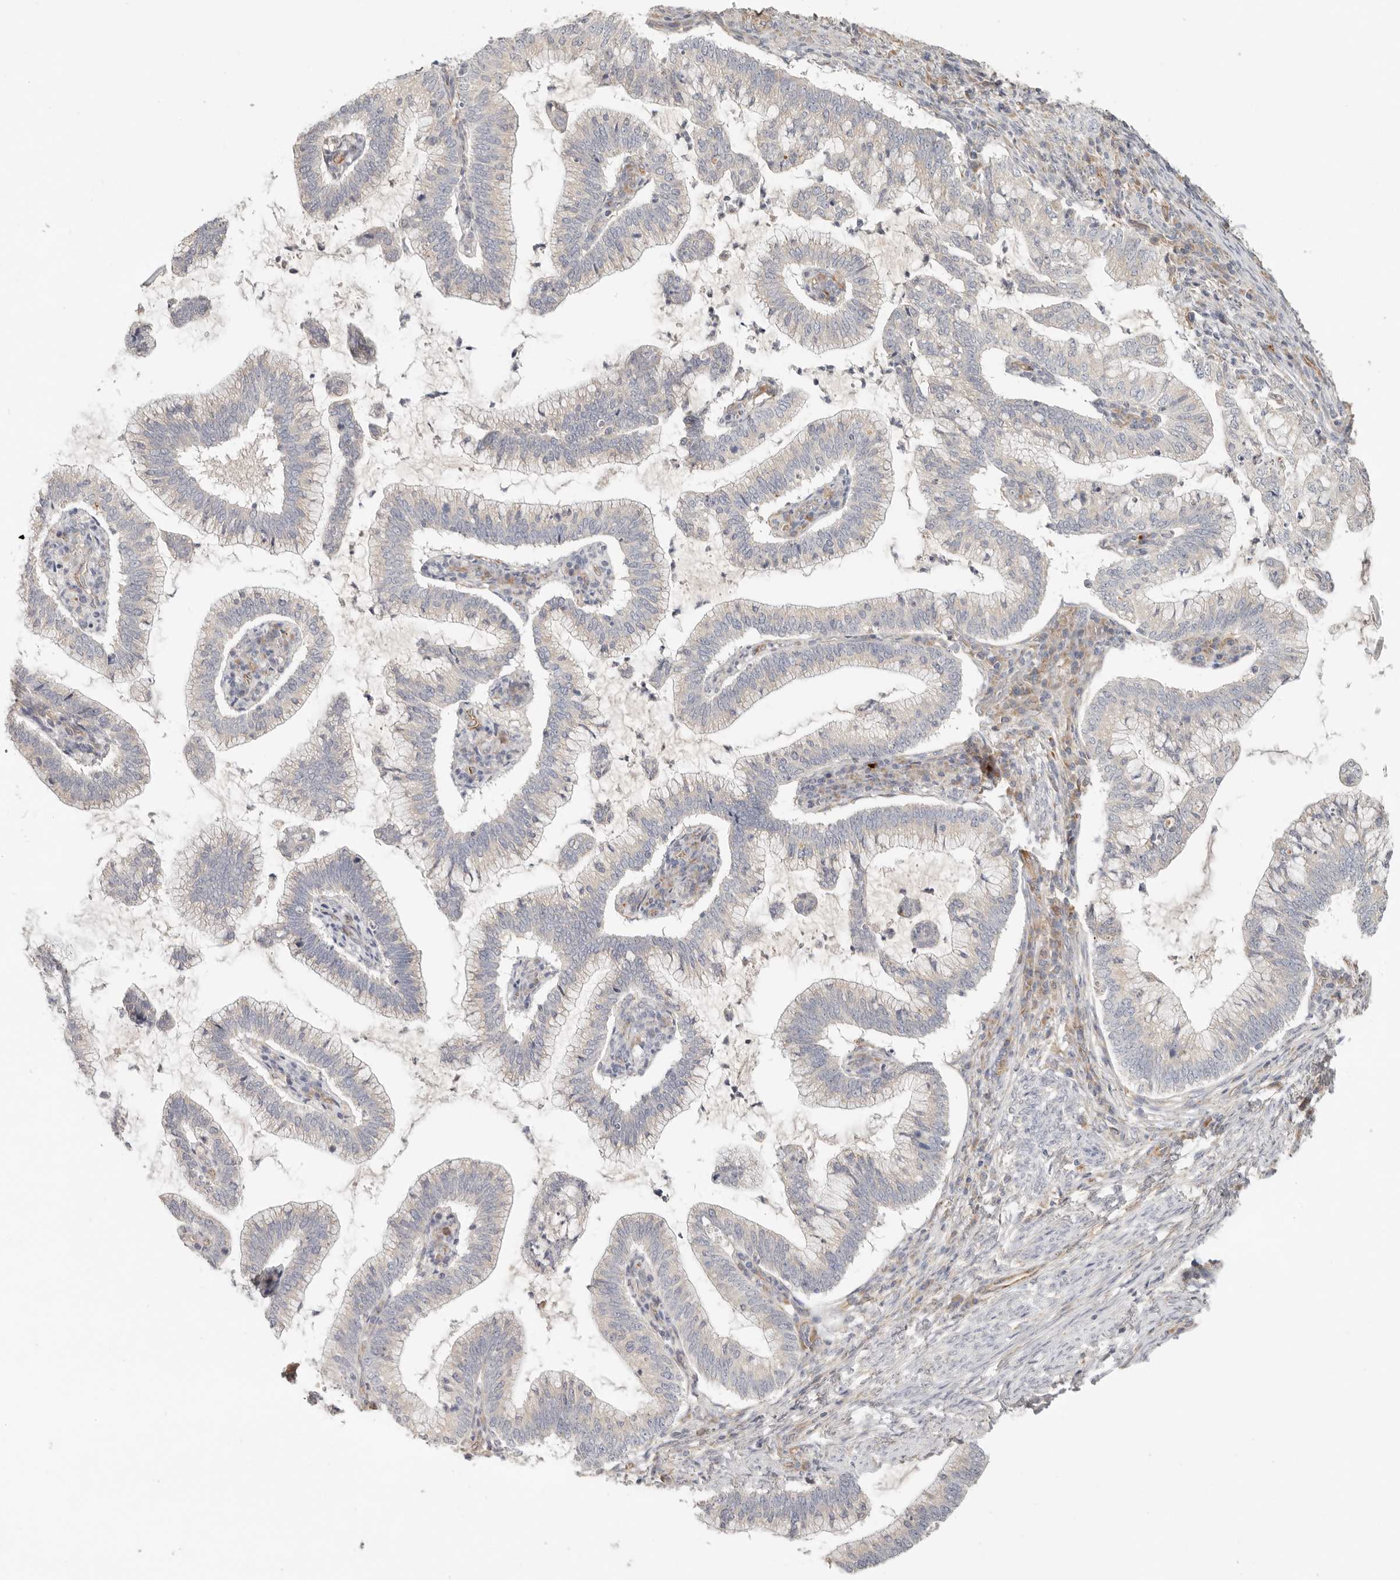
{"staining": {"intensity": "negative", "quantity": "none", "location": "none"}, "tissue": "cervical cancer", "cell_type": "Tumor cells", "image_type": "cancer", "snomed": [{"axis": "morphology", "description": "Adenocarcinoma, NOS"}, {"axis": "topography", "description": "Cervix"}], "caption": "This is an immunohistochemistry (IHC) photomicrograph of adenocarcinoma (cervical). There is no staining in tumor cells.", "gene": "SPRING1", "patient": {"sex": "female", "age": 36}}